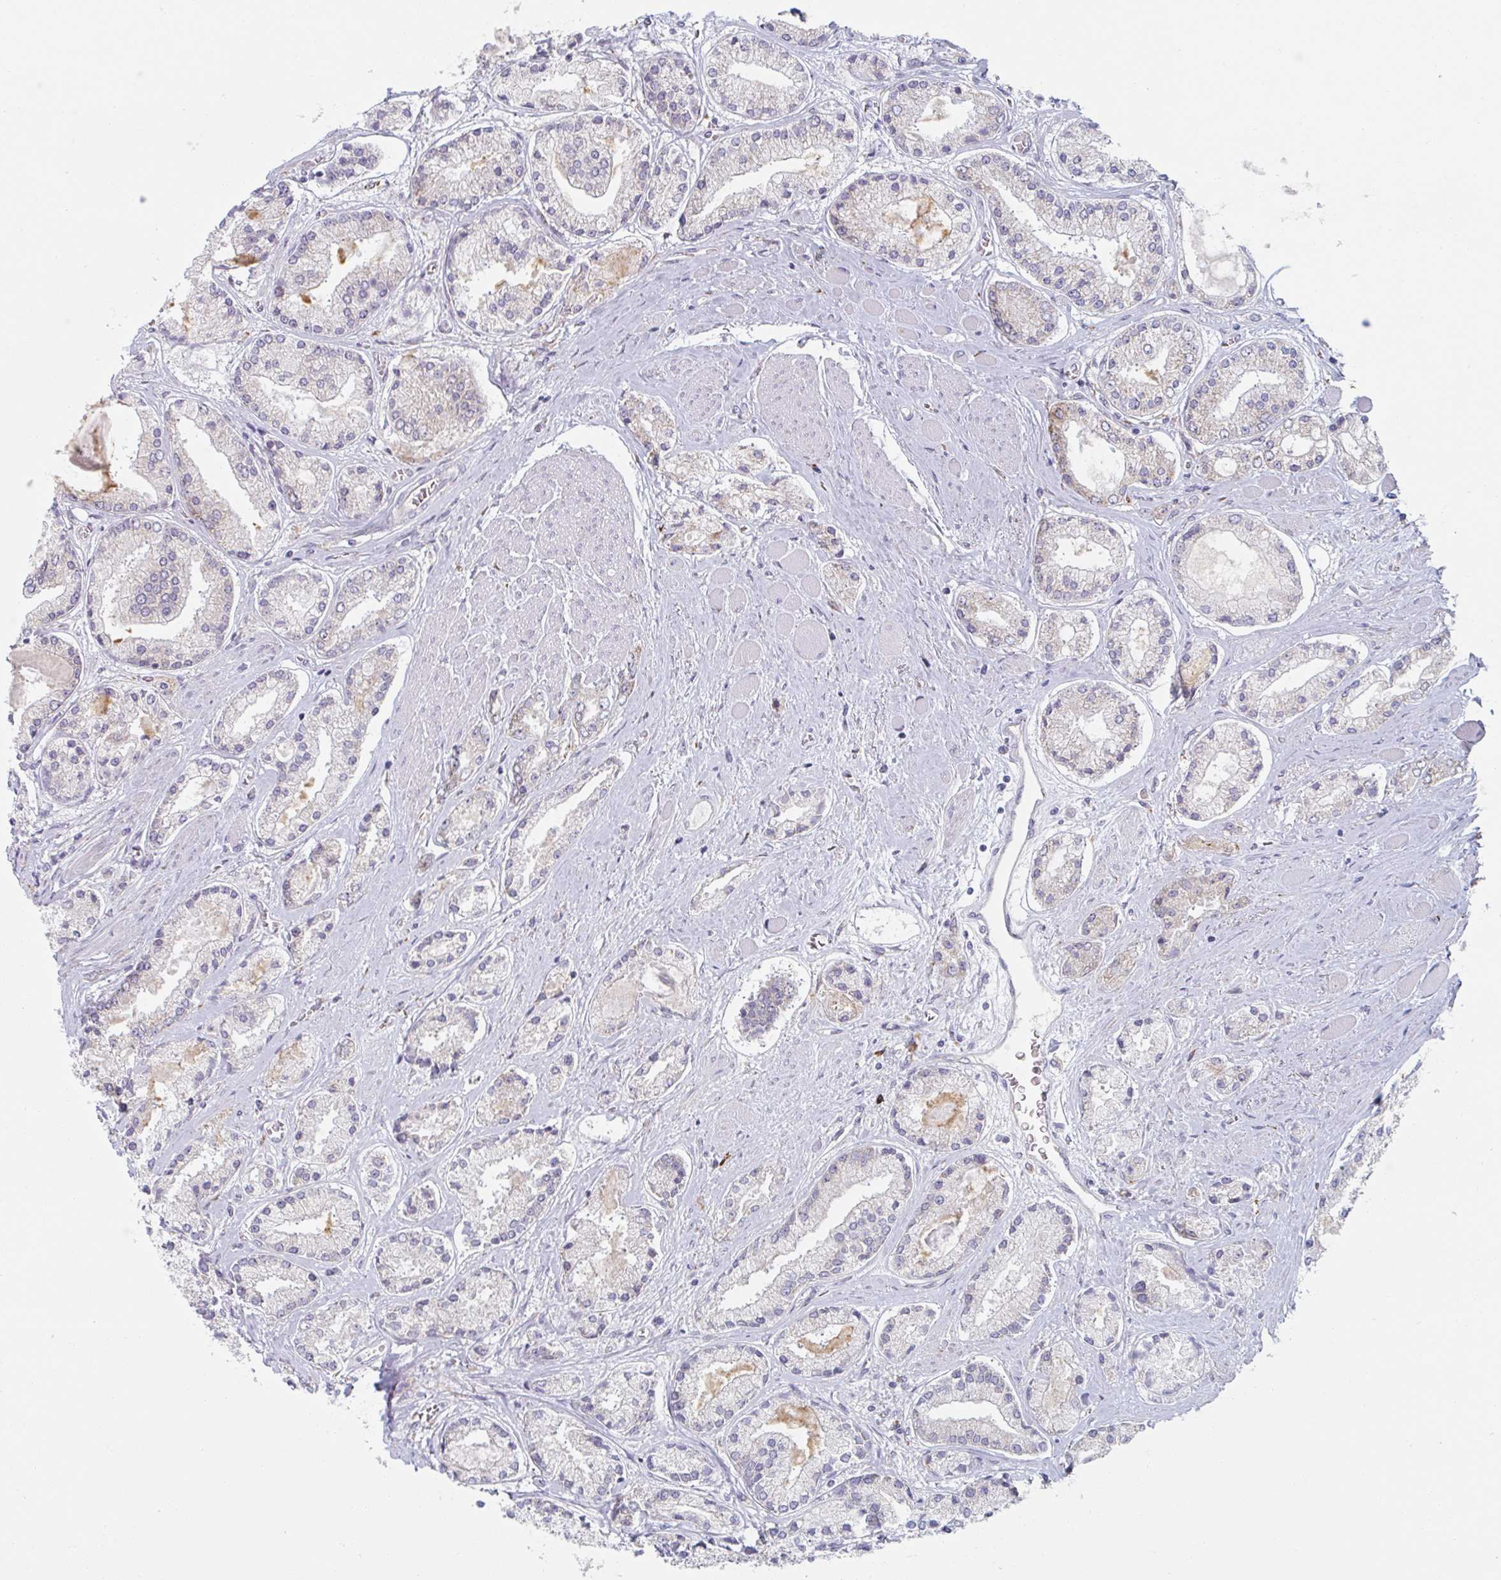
{"staining": {"intensity": "negative", "quantity": "none", "location": "none"}, "tissue": "prostate cancer", "cell_type": "Tumor cells", "image_type": "cancer", "snomed": [{"axis": "morphology", "description": "Adenocarcinoma, High grade"}, {"axis": "topography", "description": "Prostate"}], "caption": "Immunohistochemistry (IHC) micrograph of prostate cancer stained for a protein (brown), which exhibits no positivity in tumor cells.", "gene": "TRAPPC10", "patient": {"sex": "male", "age": 67}}